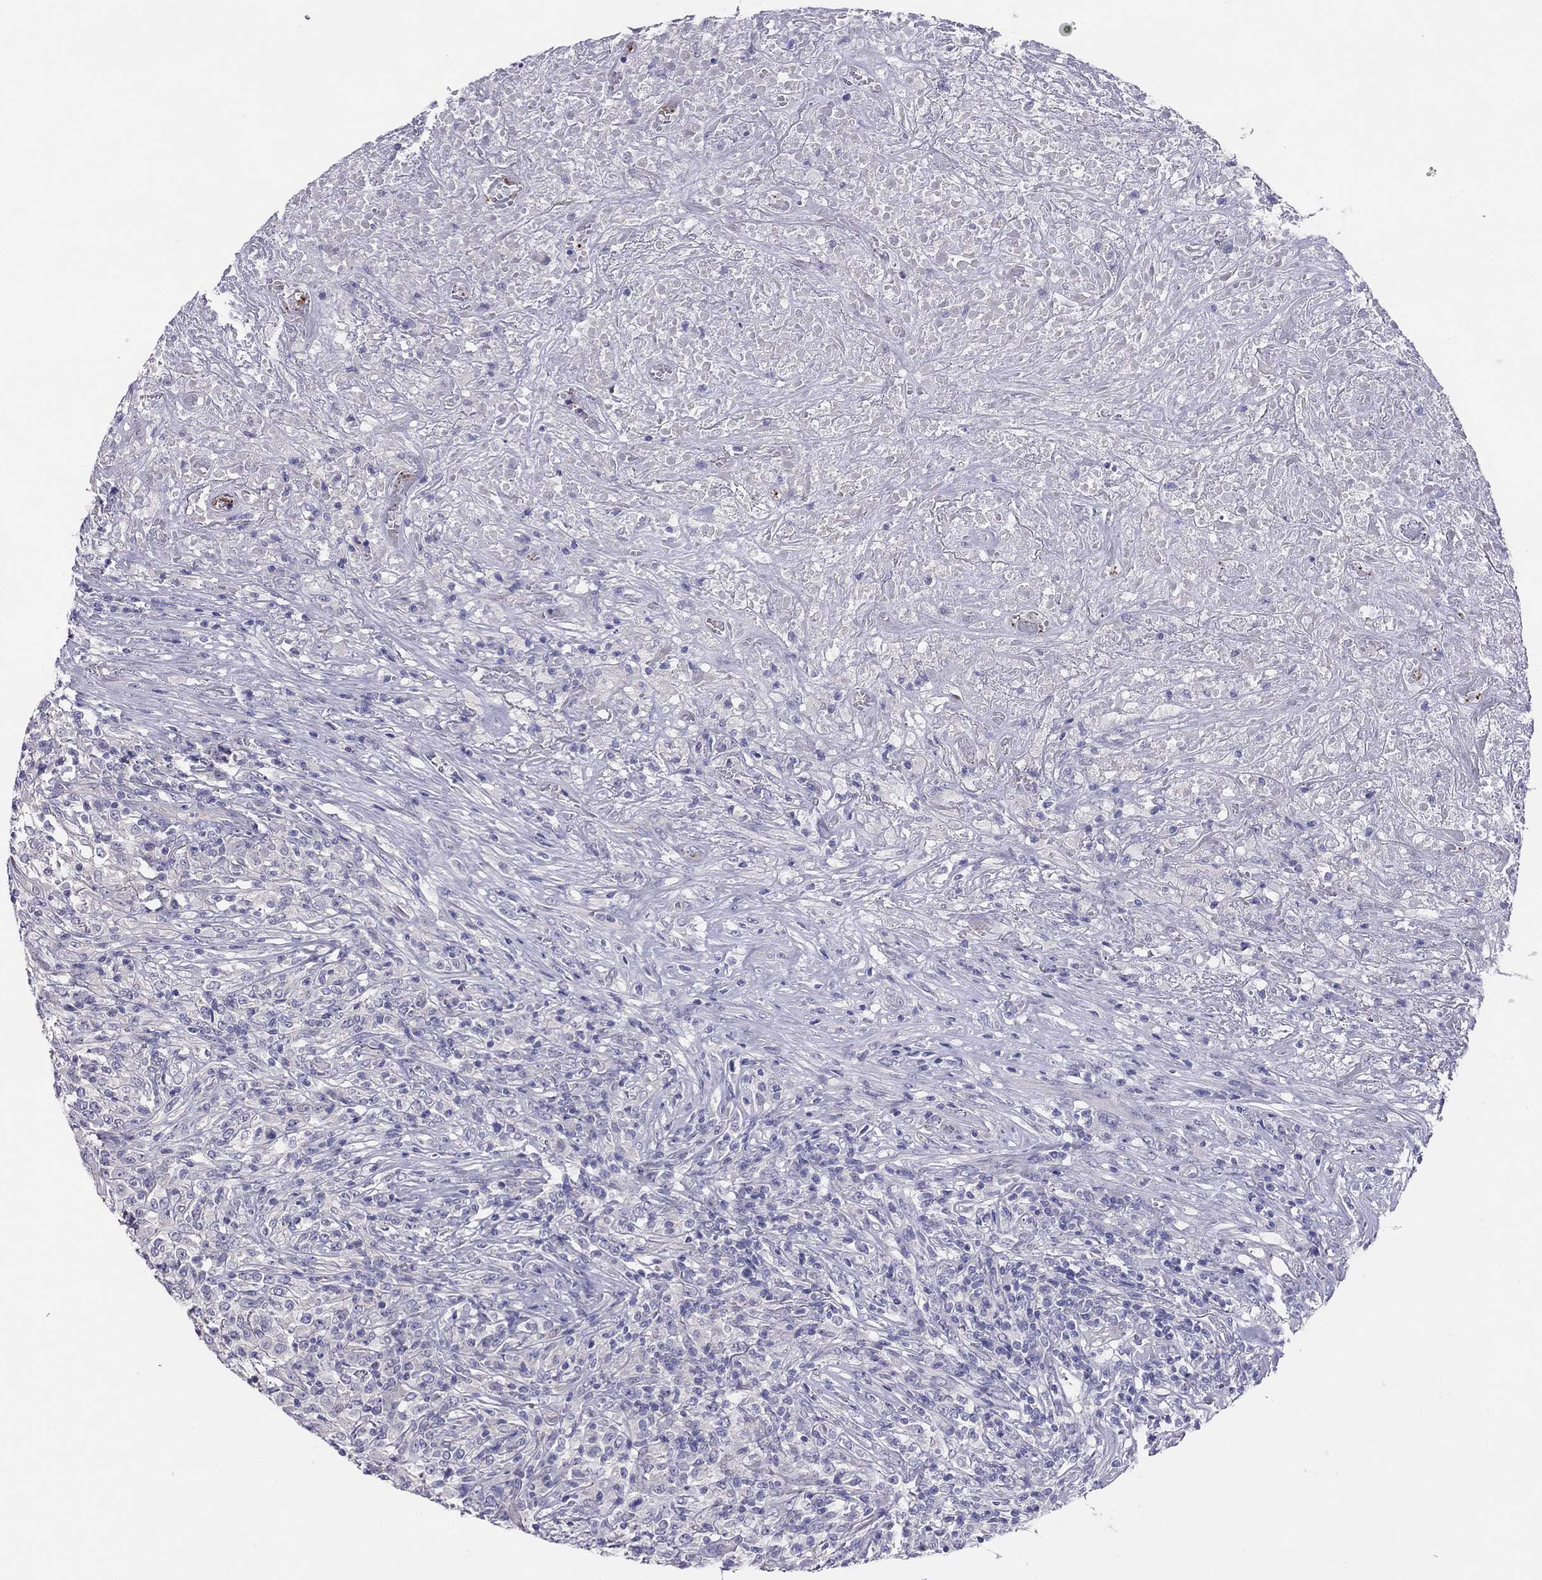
{"staining": {"intensity": "negative", "quantity": "none", "location": "none"}, "tissue": "lymphoma", "cell_type": "Tumor cells", "image_type": "cancer", "snomed": [{"axis": "morphology", "description": "Malignant lymphoma, non-Hodgkin's type, High grade"}, {"axis": "topography", "description": "Lung"}], "caption": "Malignant lymphoma, non-Hodgkin's type (high-grade) was stained to show a protein in brown. There is no significant expression in tumor cells. (Brightfield microscopy of DAB immunohistochemistry at high magnification).", "gene": "MGAT4C", "patient": {"sex": "male", "age": 79}}